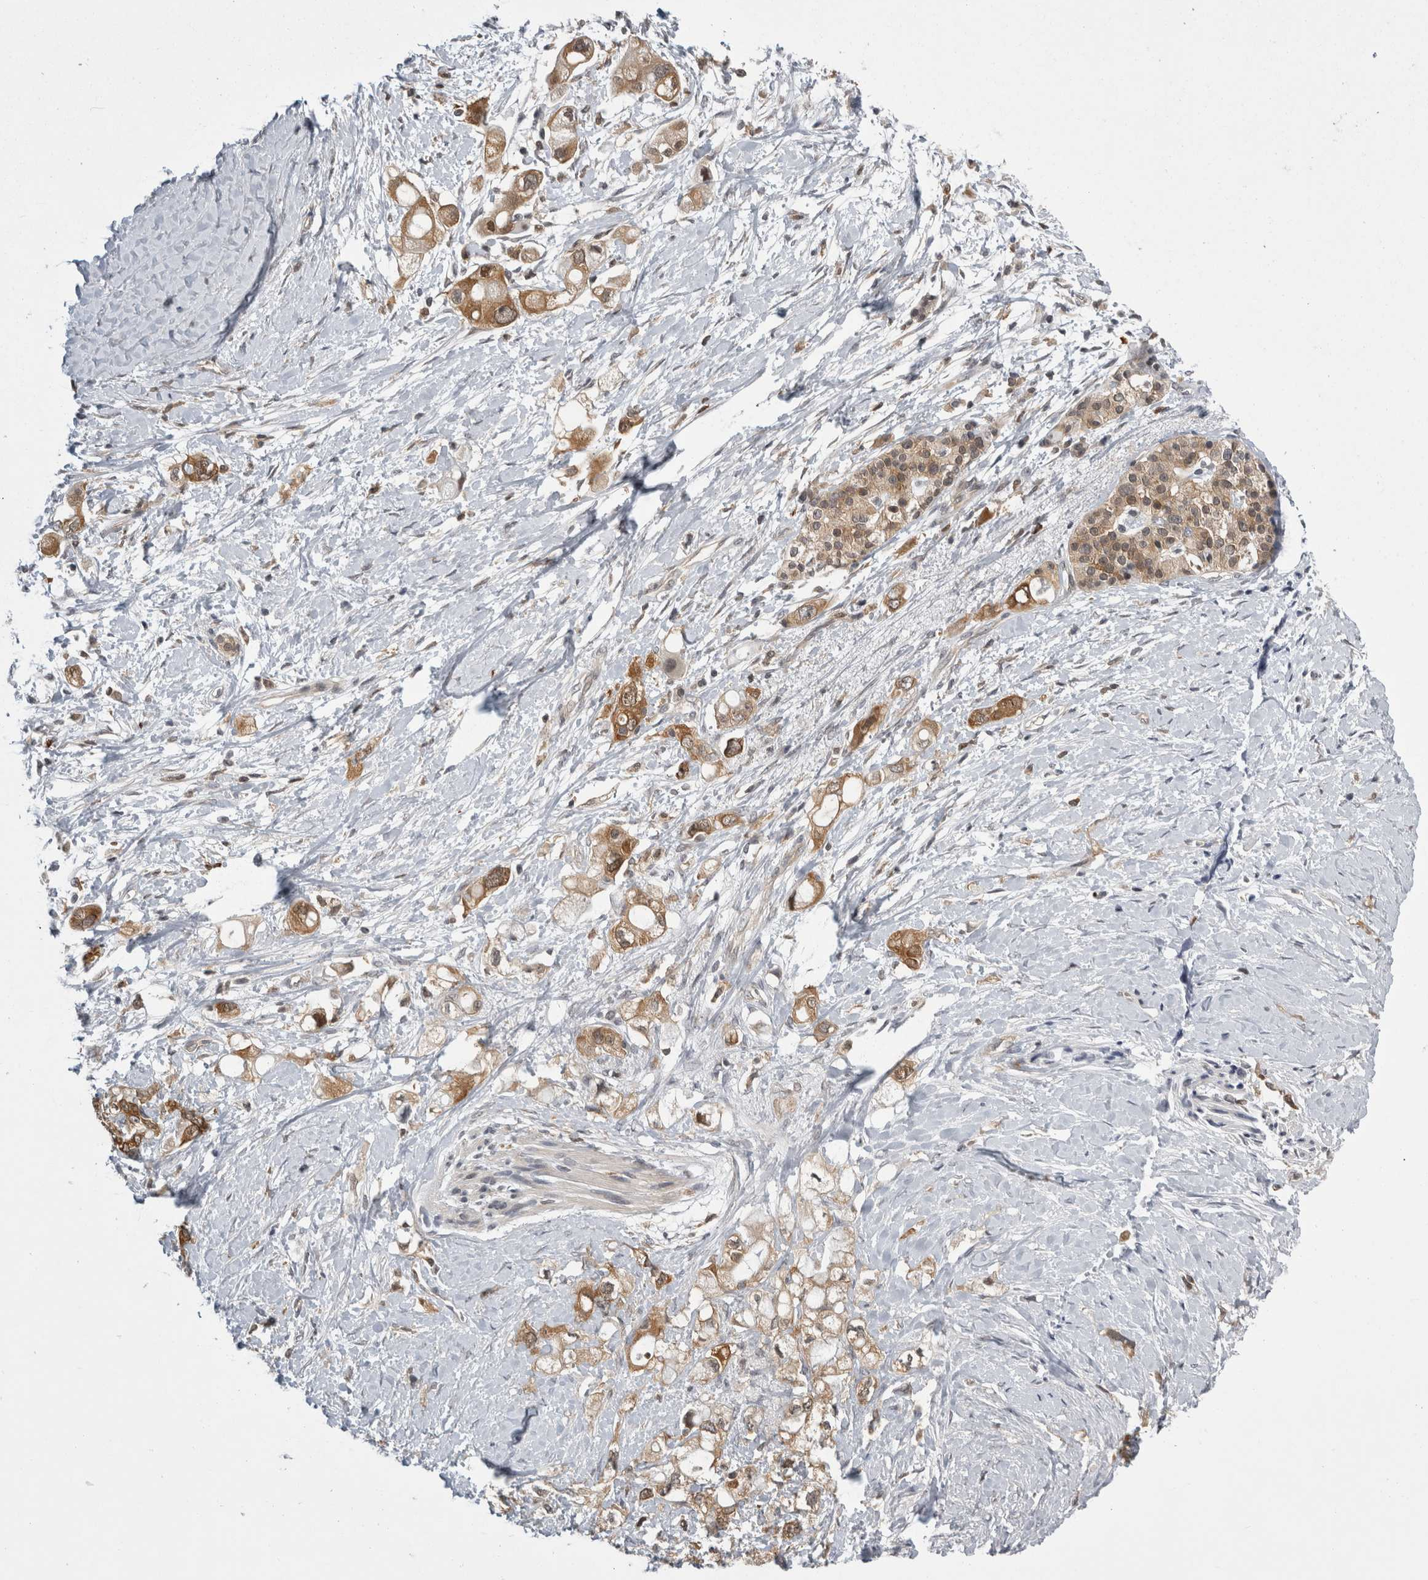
{"staining": {"intensity": "moderate", "quantity": ">75%", "location": "cytoplasmic/membranous"}, "tissue": "pancreatic cancer", "cell_type": "Tumor cells", "image_type": "cancer", "snomed": [{"axis": "morphology", "description": "Adenocarcinoma, NOS"}, {"axis": "topography", "description": "Pancreas"}], "caption": "Pancreatic cancer stained with DAB IHC demonstrates medium levels of moderate cytoplasmic/membranous expression in about >75% of tumor cells.", "gene": "CACYBP", "patient": {"sex": "female", "age": 56}}